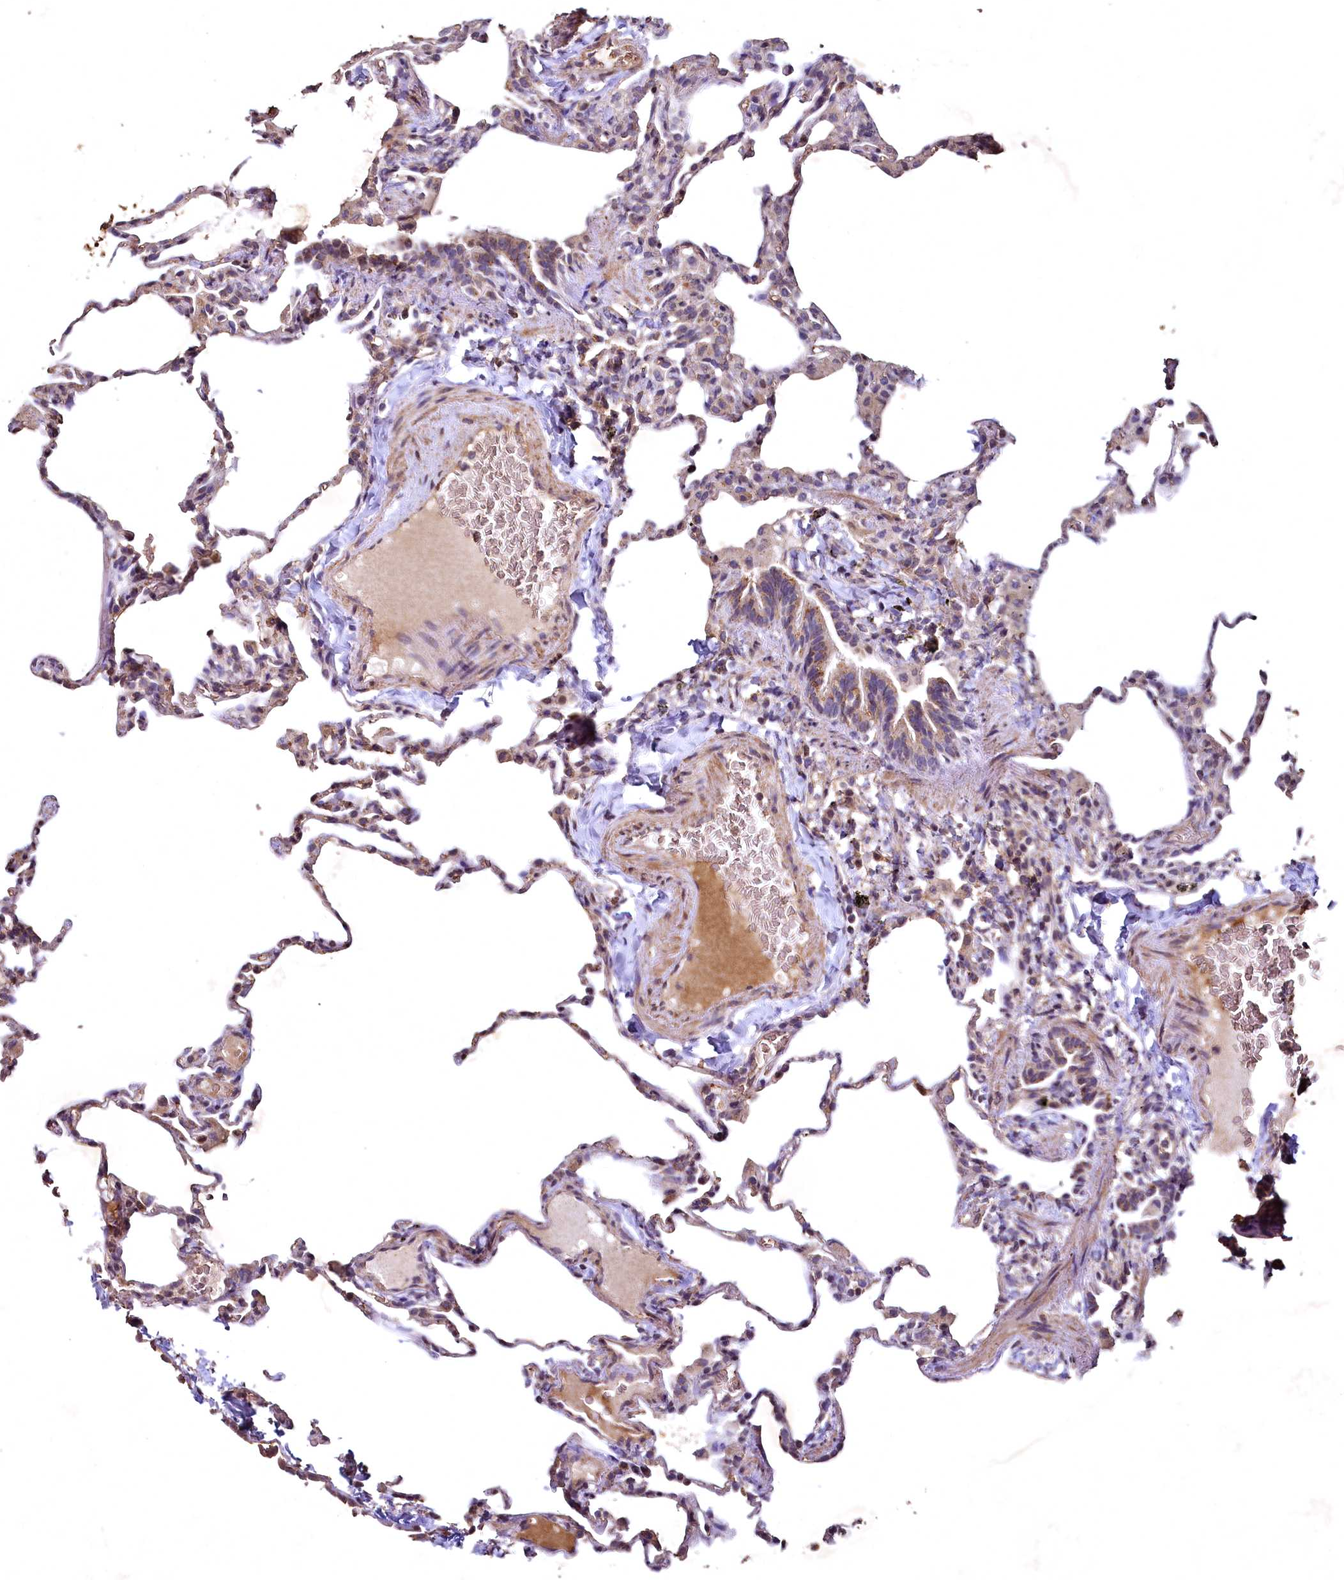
{"staining": {"intensity": "weak", "quantity": "25%-75%", "location": "cytoplasmic/membranous"}, "tissue": "lung", "cell_type": "Alveolar cells", "image_type": "normal", "snomed": [{"axis": "morphology", "description": "Normal tissue, NOS"}, {"axis": "topography", "description": "Lung"}], "caption": "This is an image of immunohistochemistry staining of normal lung, which shows weak expression in the cytoplasmic/membranous of alveolar cells.", "gene": "SPTA1", "patient": {"sex": "male", "age": 20}}